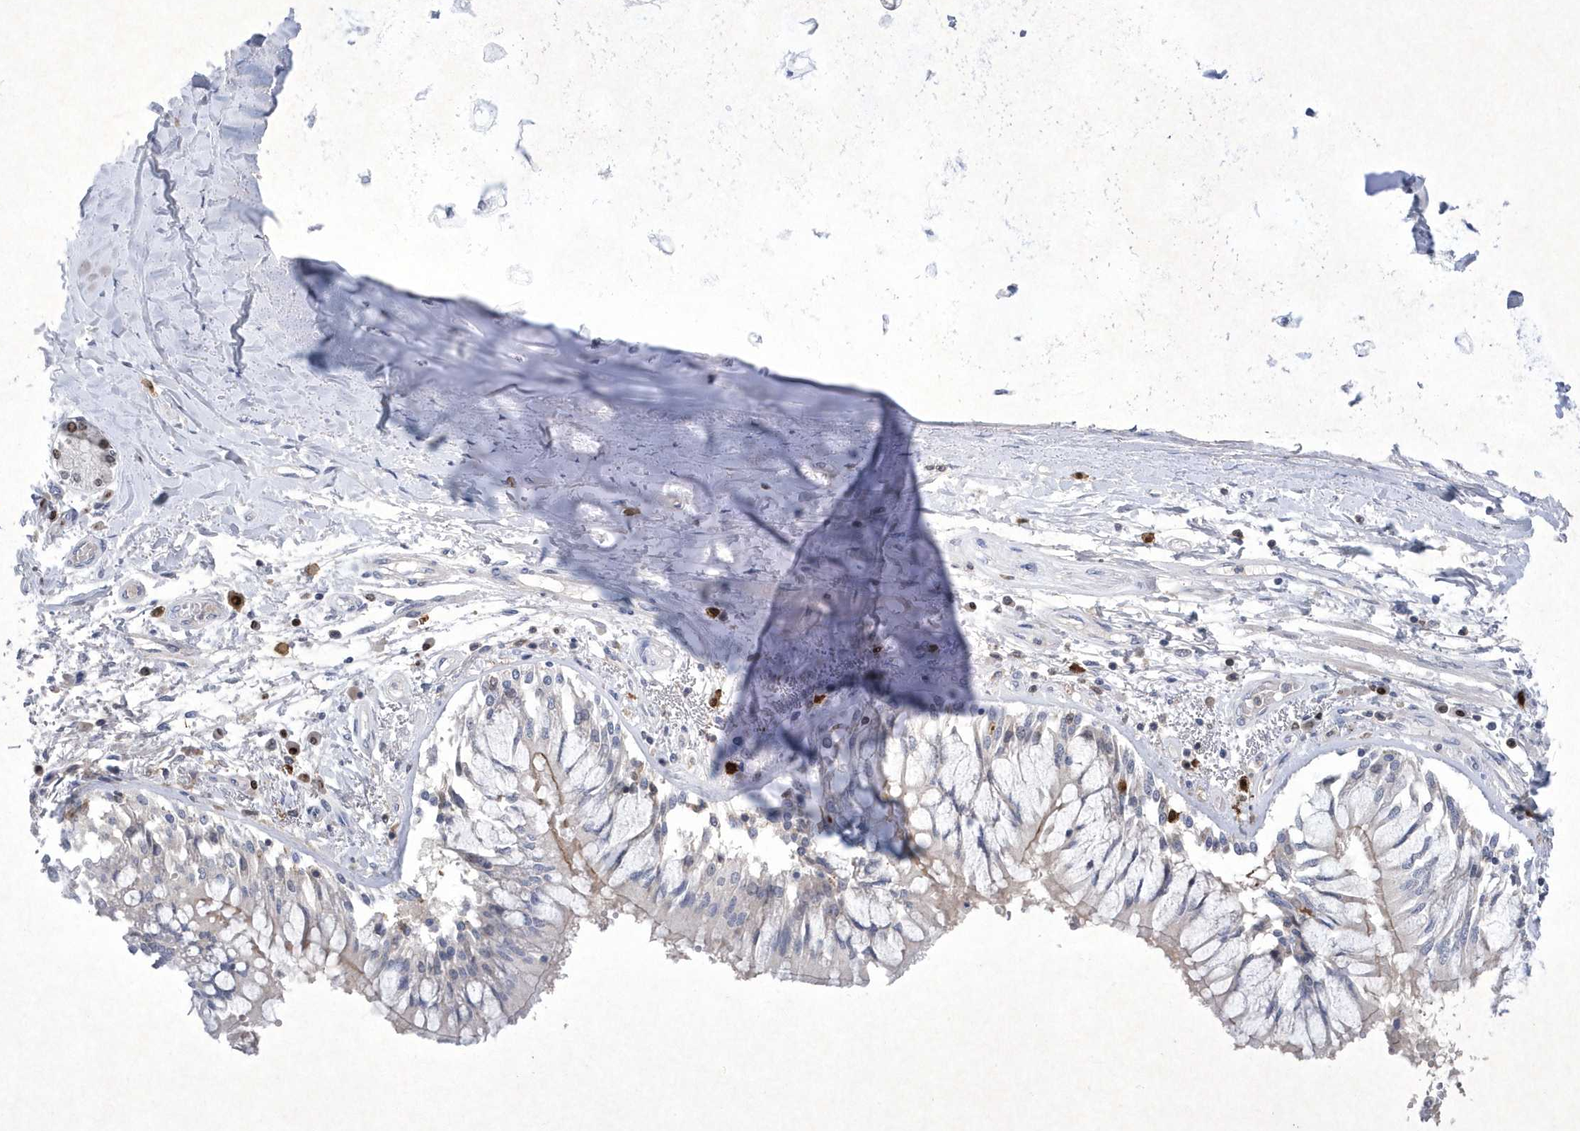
{"staining": {"intensity": "negative", "quantity": "none", "location": "none"}, "tissue": "adipose tissue", "cell_type": "Adipocytes", "image_type": "normal", "snomed": [{"axis": "morphology", "description": "Normal tissue, NOS"}, {"axis": "topography", "description": "Cartilage tissue"}, {"axis": "topography", "description": "Bronchus"}, {"axis": "topography", "description": "Lung"}, {"axis": "topography", "description": "Peripheral nerve tissue"}], "caption": "Immunohistochemistry histopathology image of normal human adipose tissue stained for a protein (brown), which demonstrates no positivity in adipocytes. (Stains: DAB immunohistochemistry with hematoxylin counter stain, Microscopy: brightfield microscopy at high magnification).", "gene": "BHLHA15", "patient": {"sex": "female", "age": 49}}